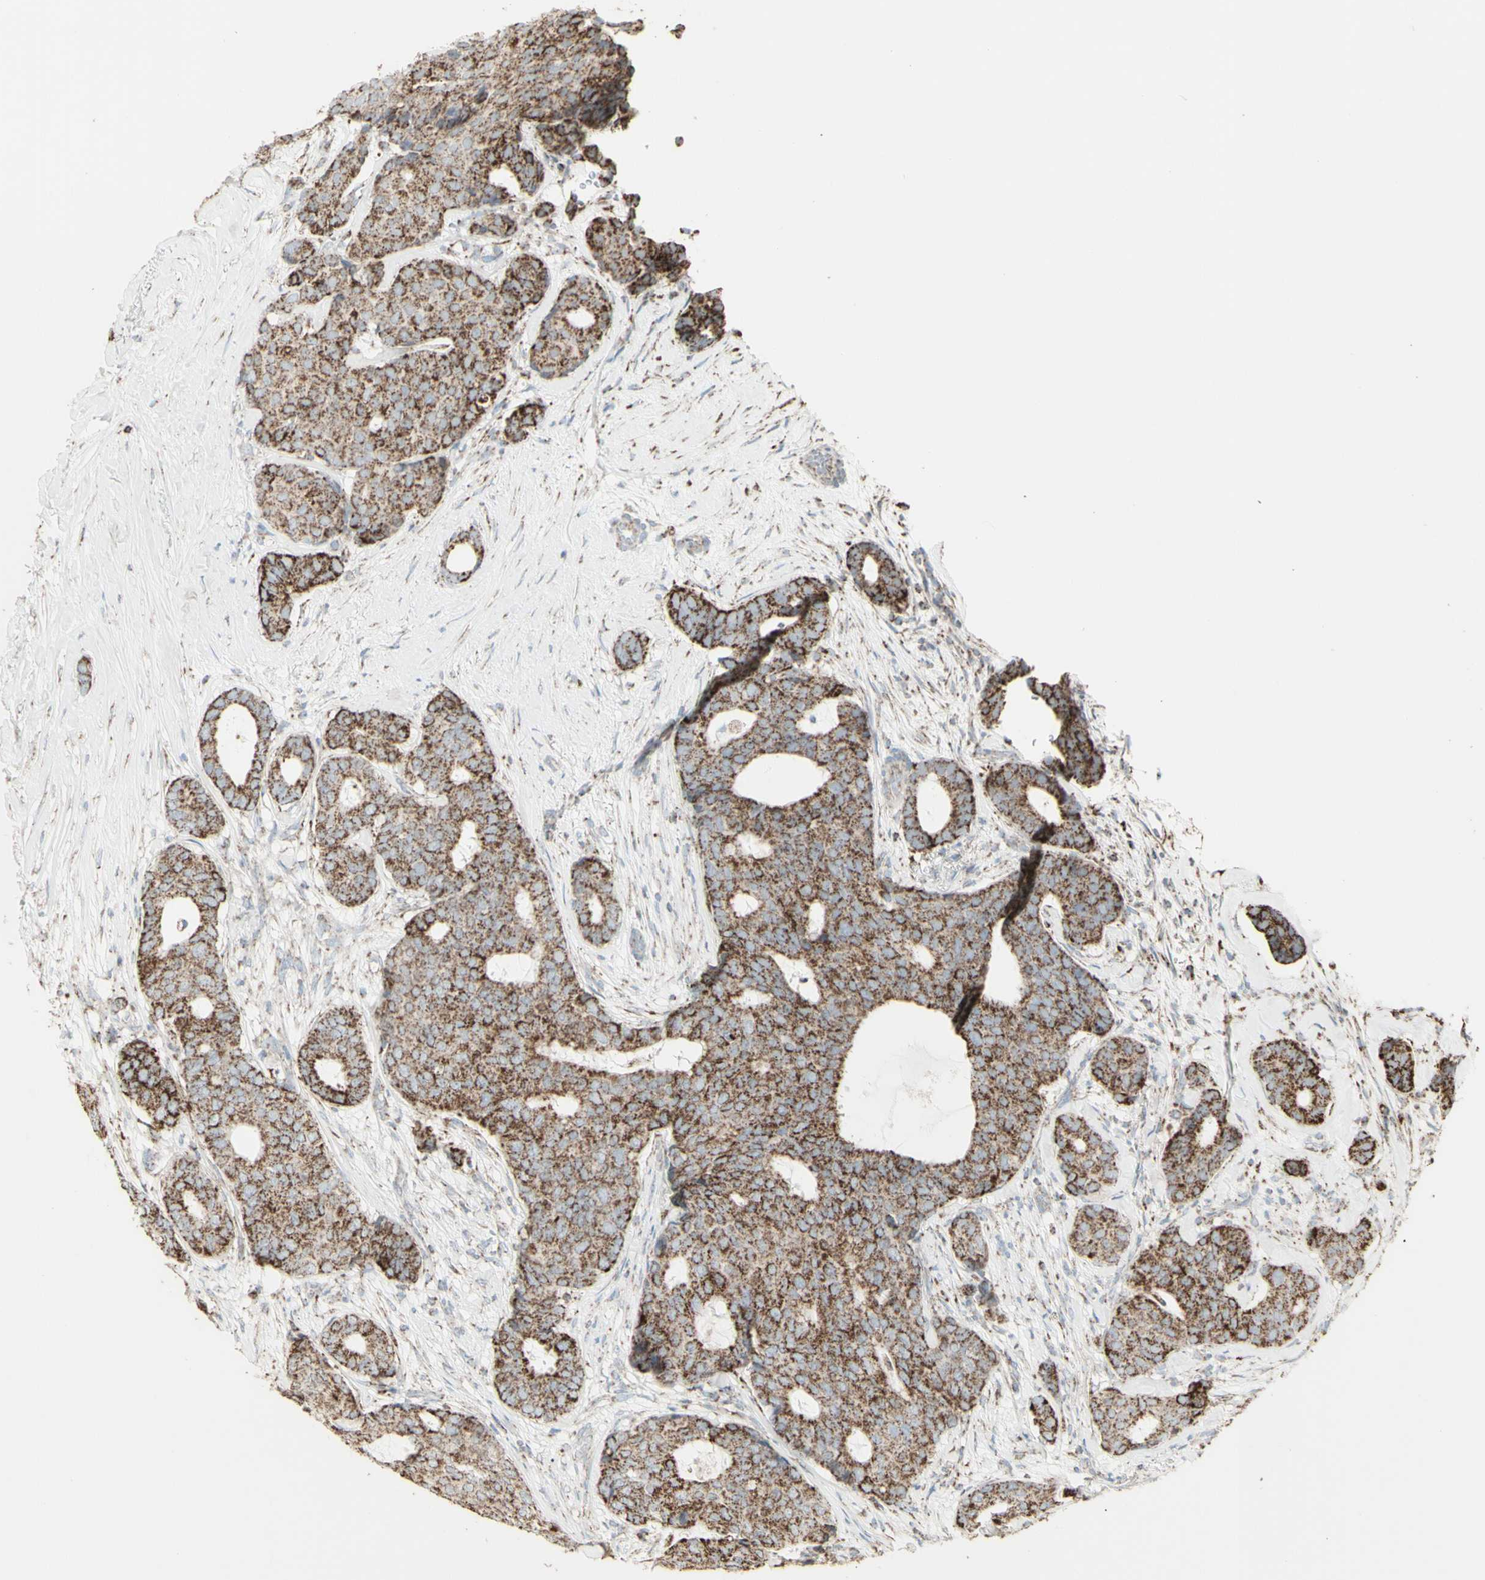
{"staining": {"intensity": "moderate", "quantity": ">75%", "location": "cytoplasmic/membranous"}, "tissue": "breast cancer", "cell_type": "Tumor cells", "image_type": "cancer", "snomed": [{"axis": "morphology", "description": "Duct carcinoma"}, {"axis": "topography", "description": "Breast"}], "caption": "Breast intraductal carcinoma tissue reveals moderate cytoplasmic/membranous positivity in approximately >75% of tumor cells, visualized by immunohistochemistry. The protein of interest is stained brown, and the nuclei are stained in blue (DAB (3,3'-diaminobenzidine) IHC with brightfield microscopy, high magnification).", "gene": "PLGRKT", "patient": {"sex": "female", "age": 75}}